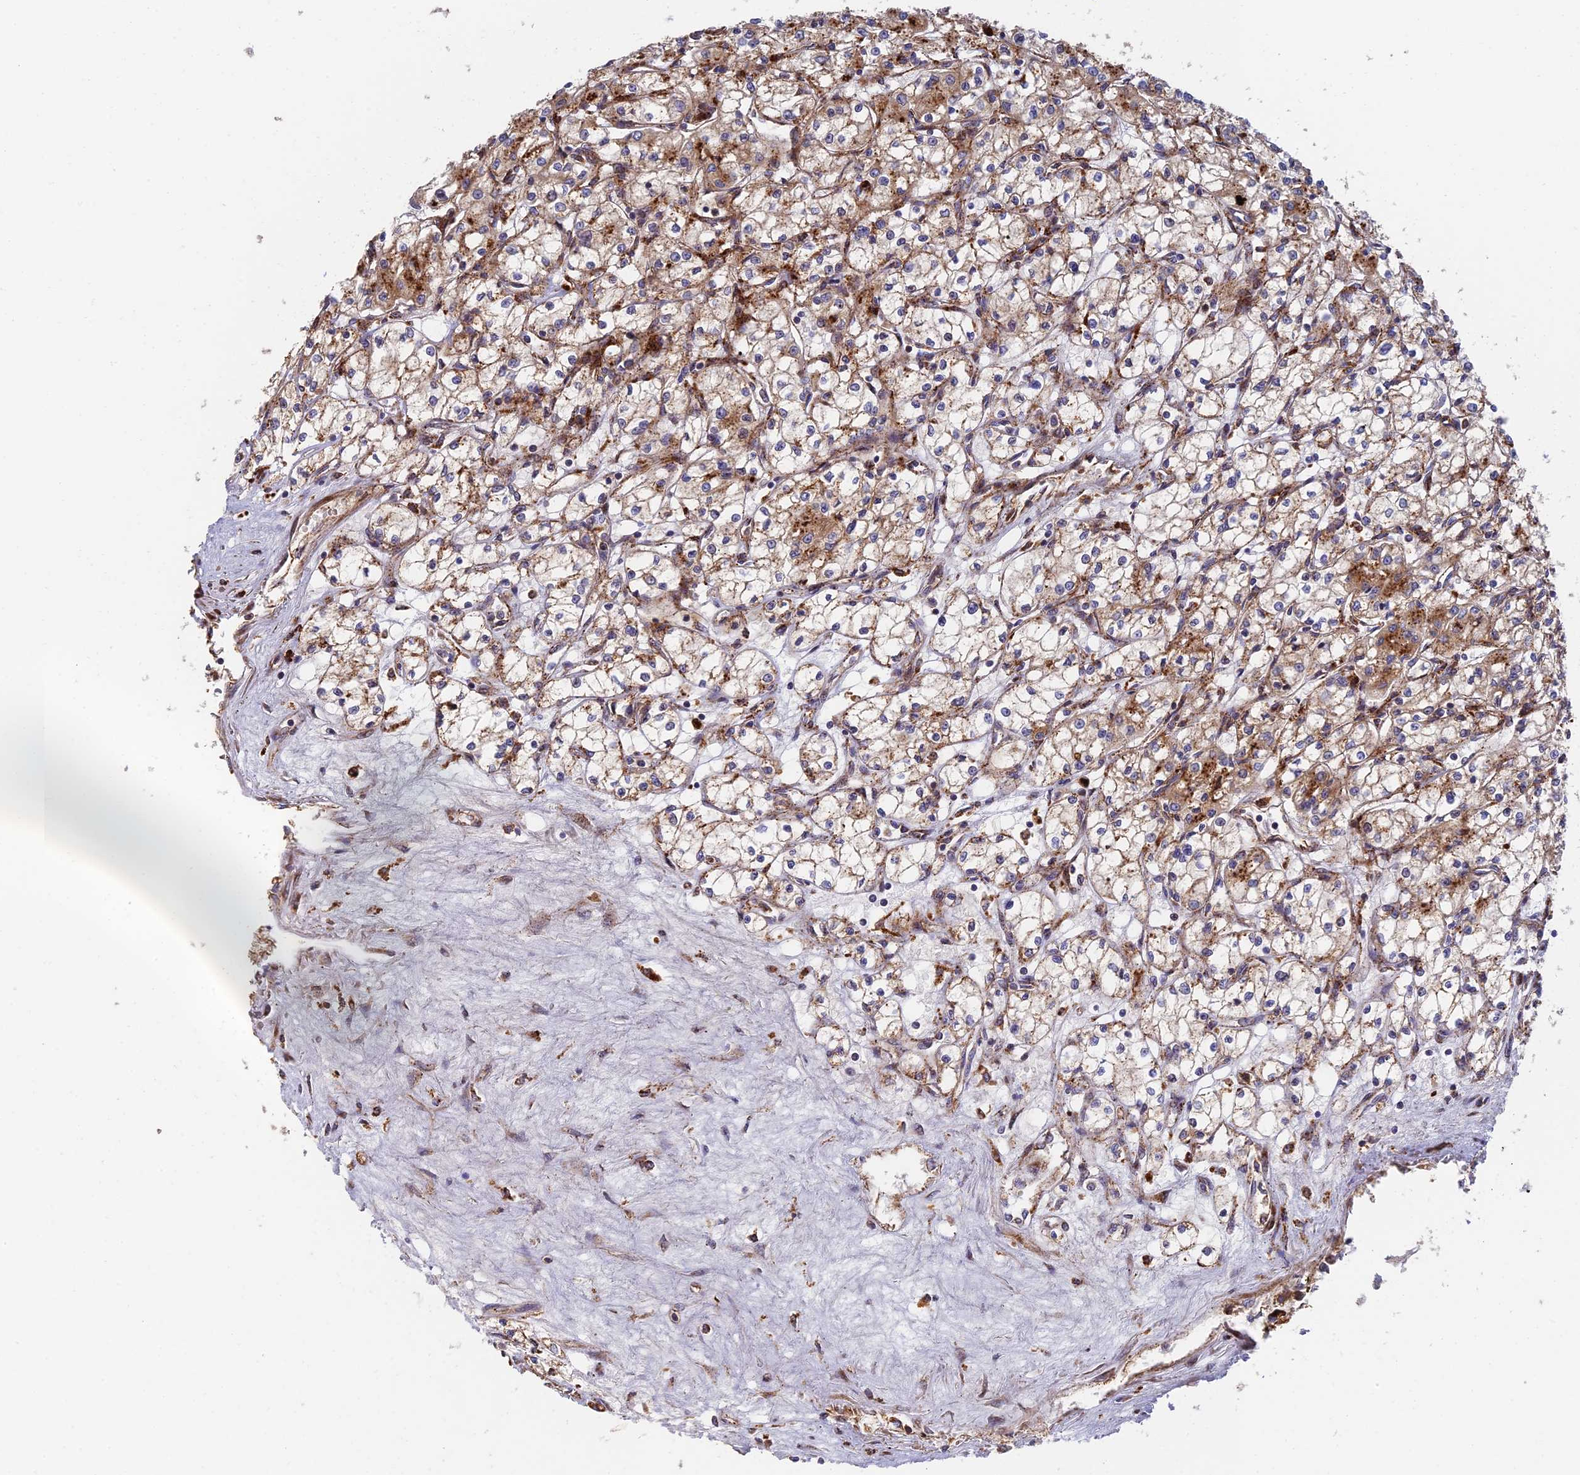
{"staining": {"intensity": "moderate", "quantity": "25%-75%", "location": "cytoplasmic/membranous"}, "tissue": "renal cancer", "cell_type": "Tumor cells", "image_type": "cancer", "snomed": [{"axis": "morphology", "description": "Adenocarcinoma, NOS"}, {"axis": "topography", "description": "Kidney"}], "caption": "A photomicrograph showing moderate cytoplasmic/membranous staining in about 25%-75% of tumor cells in renal adenocarcinoma, as visualized by brown immunohistochemical staining.", "gene": "PPP2R3C", "patient": {"sex": "male", "age": 59}}